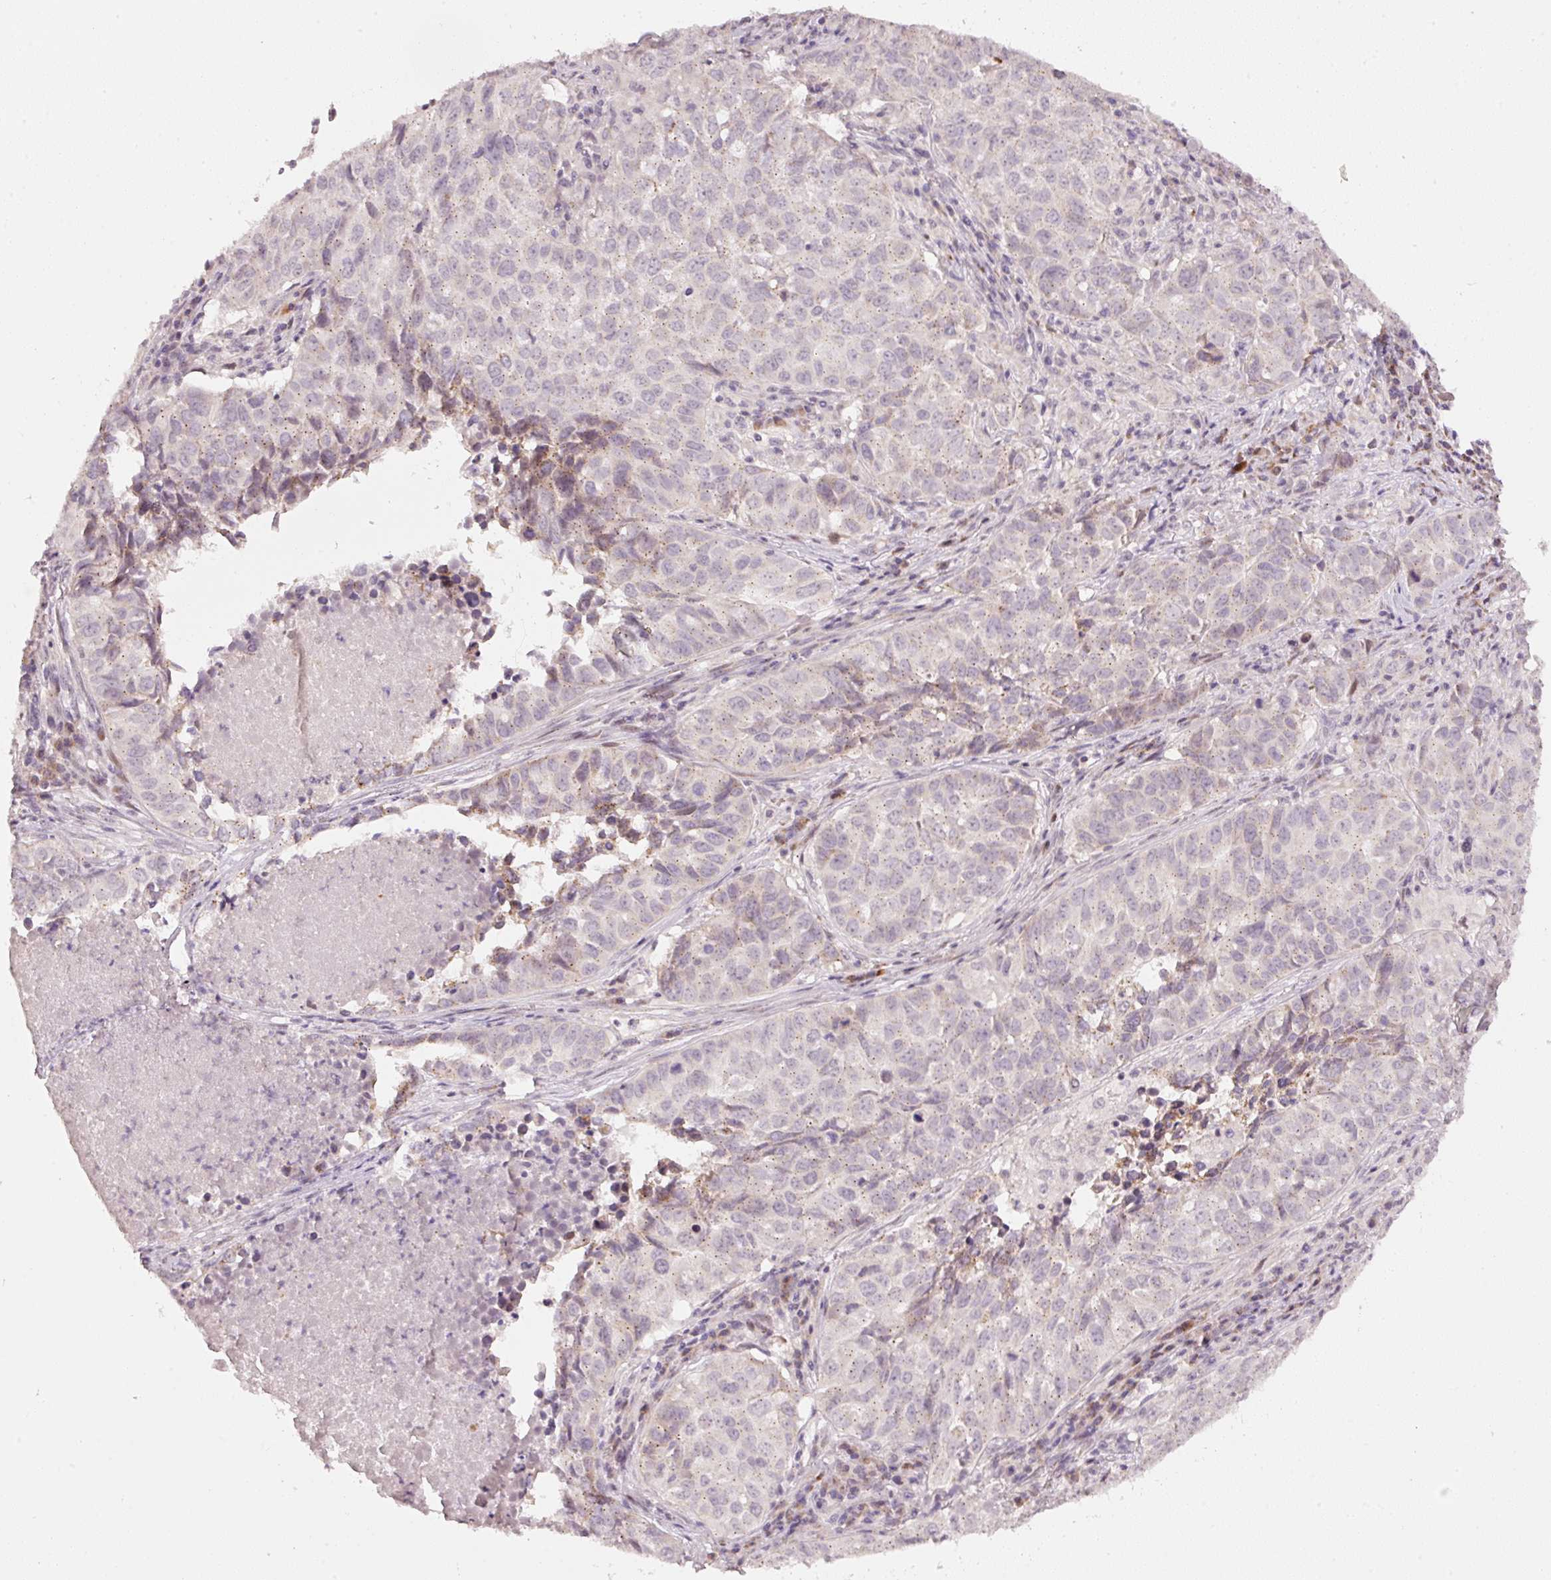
{"staining": {"intensity": "weak", "quantity": "<25%", "location": "cytoplasmic/membranous"}, "tissue": "lung cancer", "cell_type": "Tumor cells", "image_type": "cancer", "snomed": [{"axis": "morphology", "description": "Adenocarcinoma, NOS"}, {"axis": "topography", "description": "Lung"}], "caption": "The immunohistochemistry image has no significant expression in tumor cells of lung cancer (adenocarcinoma) tissue.", "gene": "TOB2", "patient": {"sex": "female", "age": 50}}